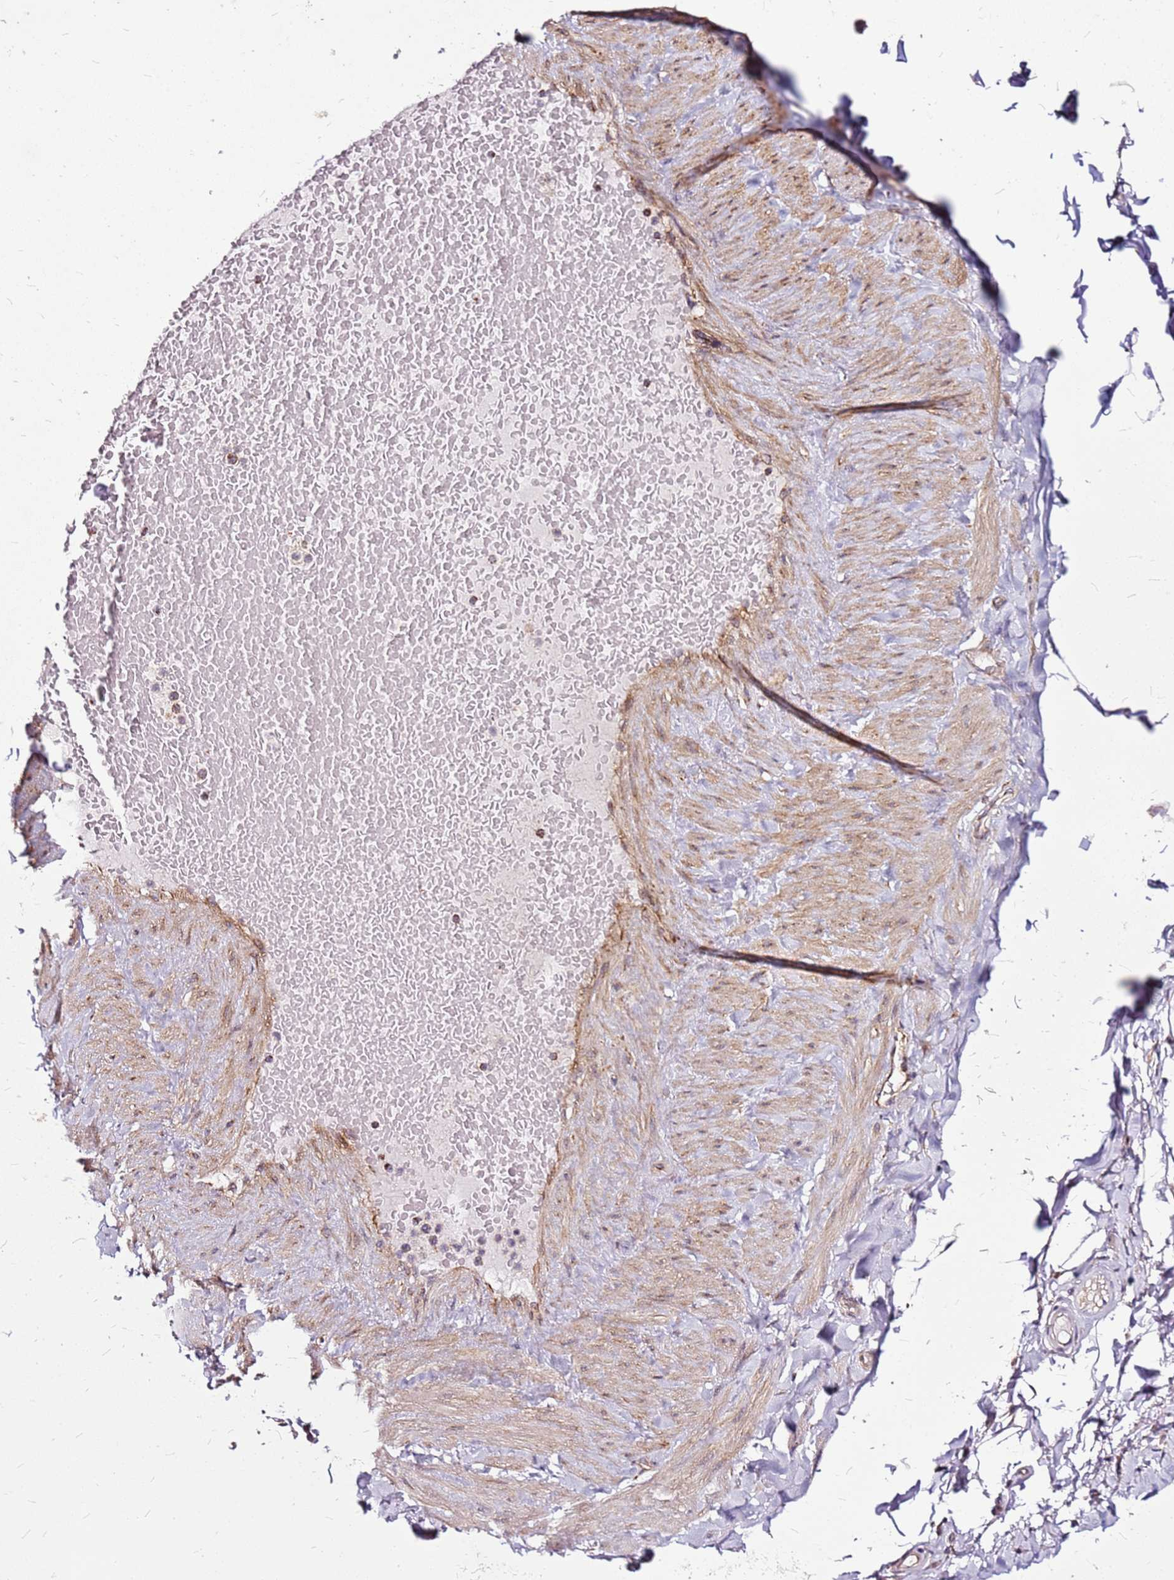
{"staining": {"intensity": "moderate", "quantity": ">75%", "location": "nuclear"}, "tissue": "soft tissue", "cell_type": "Chondrocytes", "image_type": "normal", "snomed": [{"axis": "morphology", "description": "Normal tissue, NOS"}, {"axis": "topography", "description": "Soft tissue"}, {"axis": "topography", "description": "Vascular tissue"}], "caption": "About >75% of chondrocytes in benign soft tissue display moderate nuclear protein staining as visualized by brown immunohistochemical staining.", "gene": "OR51T1", "patient": {"sex": "male", "age": 54}}